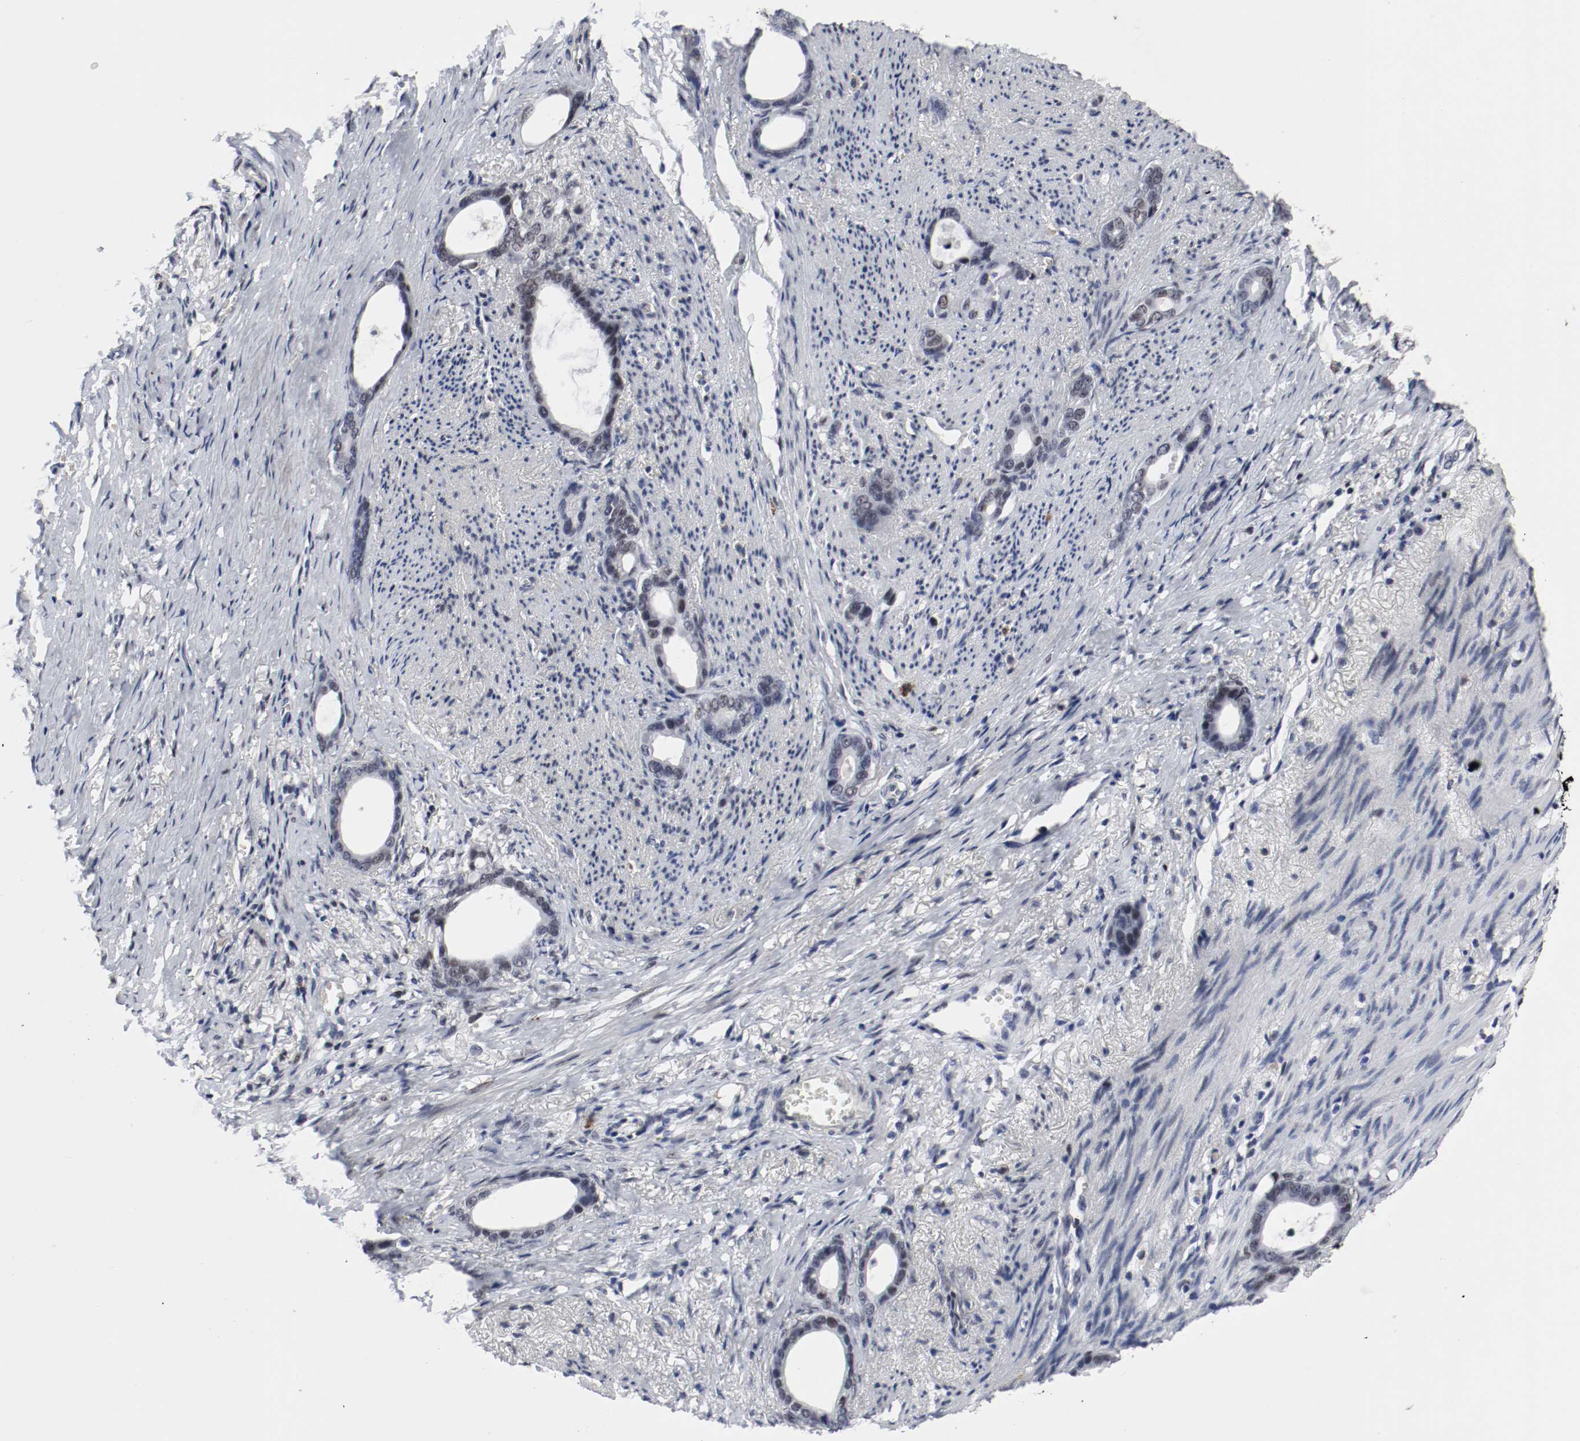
{"staining": {"intensity": "negative", "quantity": "none", "location": "none"}, "tissue": "stomach cancer", "cell_type": "Tumor cells", "image_type": "cancer", "snomed": [{"axis": "morphology", "description": "Adenocarcinoma, NOS"}, {"axis": "topography", "description": "Stomach"}], "caption": "Human stomach adenocarcinoma stained for a protein using immunohistochemistry (IHC) reveals no positivity in tumor cells.", "gene": "JUND", "patient": {"sex": "female", "age": 75}}